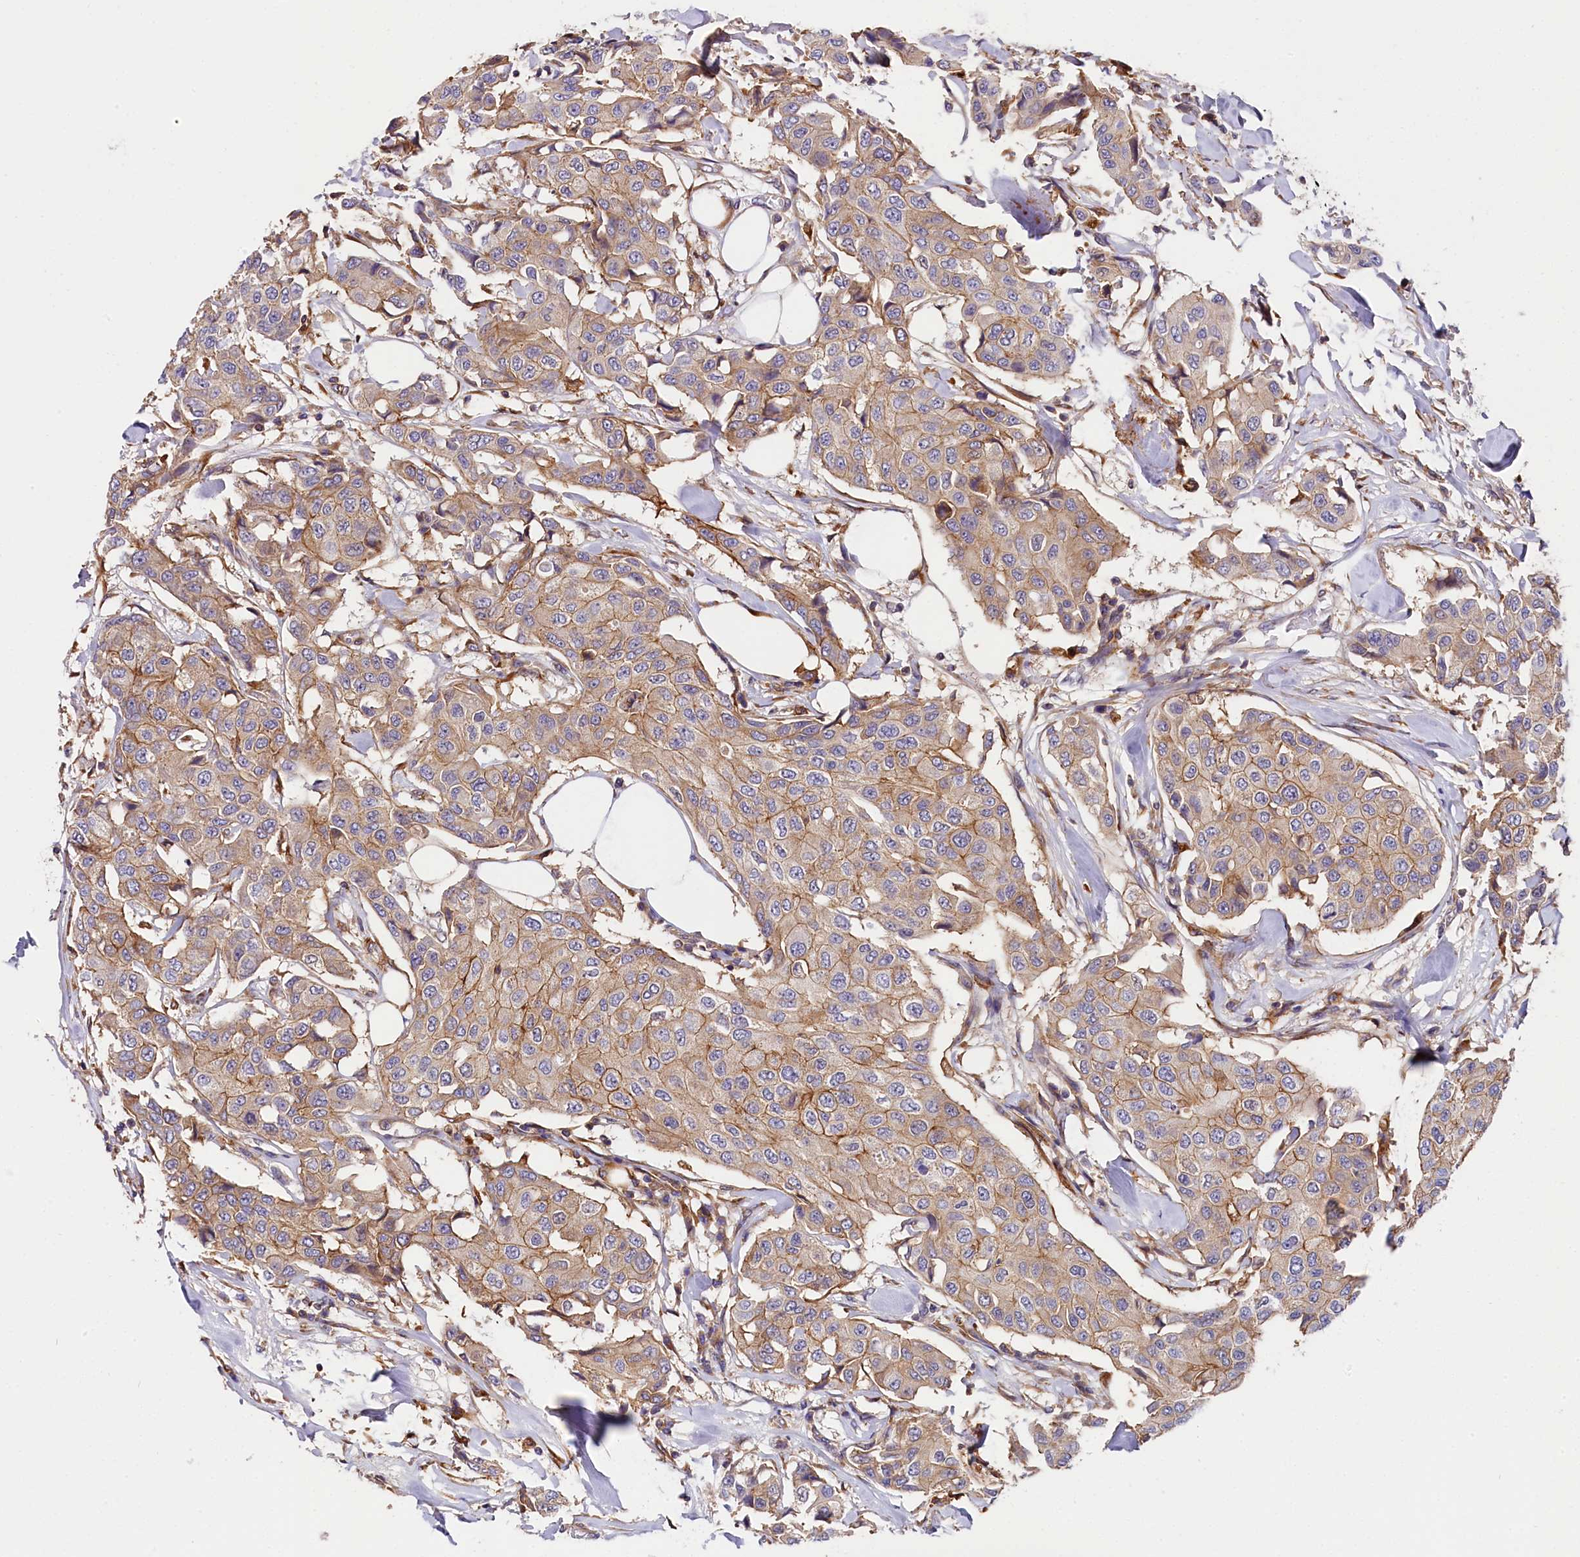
{"staining": {"intensity": "moderate", "quantity": "25%-75%", "location": "cytoplasmic/membranous"}, "tissue": "breast cancer", "cell_type": "Tumor cells", "image_type": "cancer", "snomed": [{"axis": "morphology", "description": "Duct carcinoma"}, {"axis": "topography", "description": "Breast"}], "caption": "Protein analysis of infiltrating ductal carcinoma (breast) tissue exhibits moderate cytoplasmic/membranous positivity in about 25%-75% of tumor cells. (Brightfield microscopy of DAB IHC at high magnification).", "gene": "OAS3", "patient": {"sex": "female", "age": 80}}